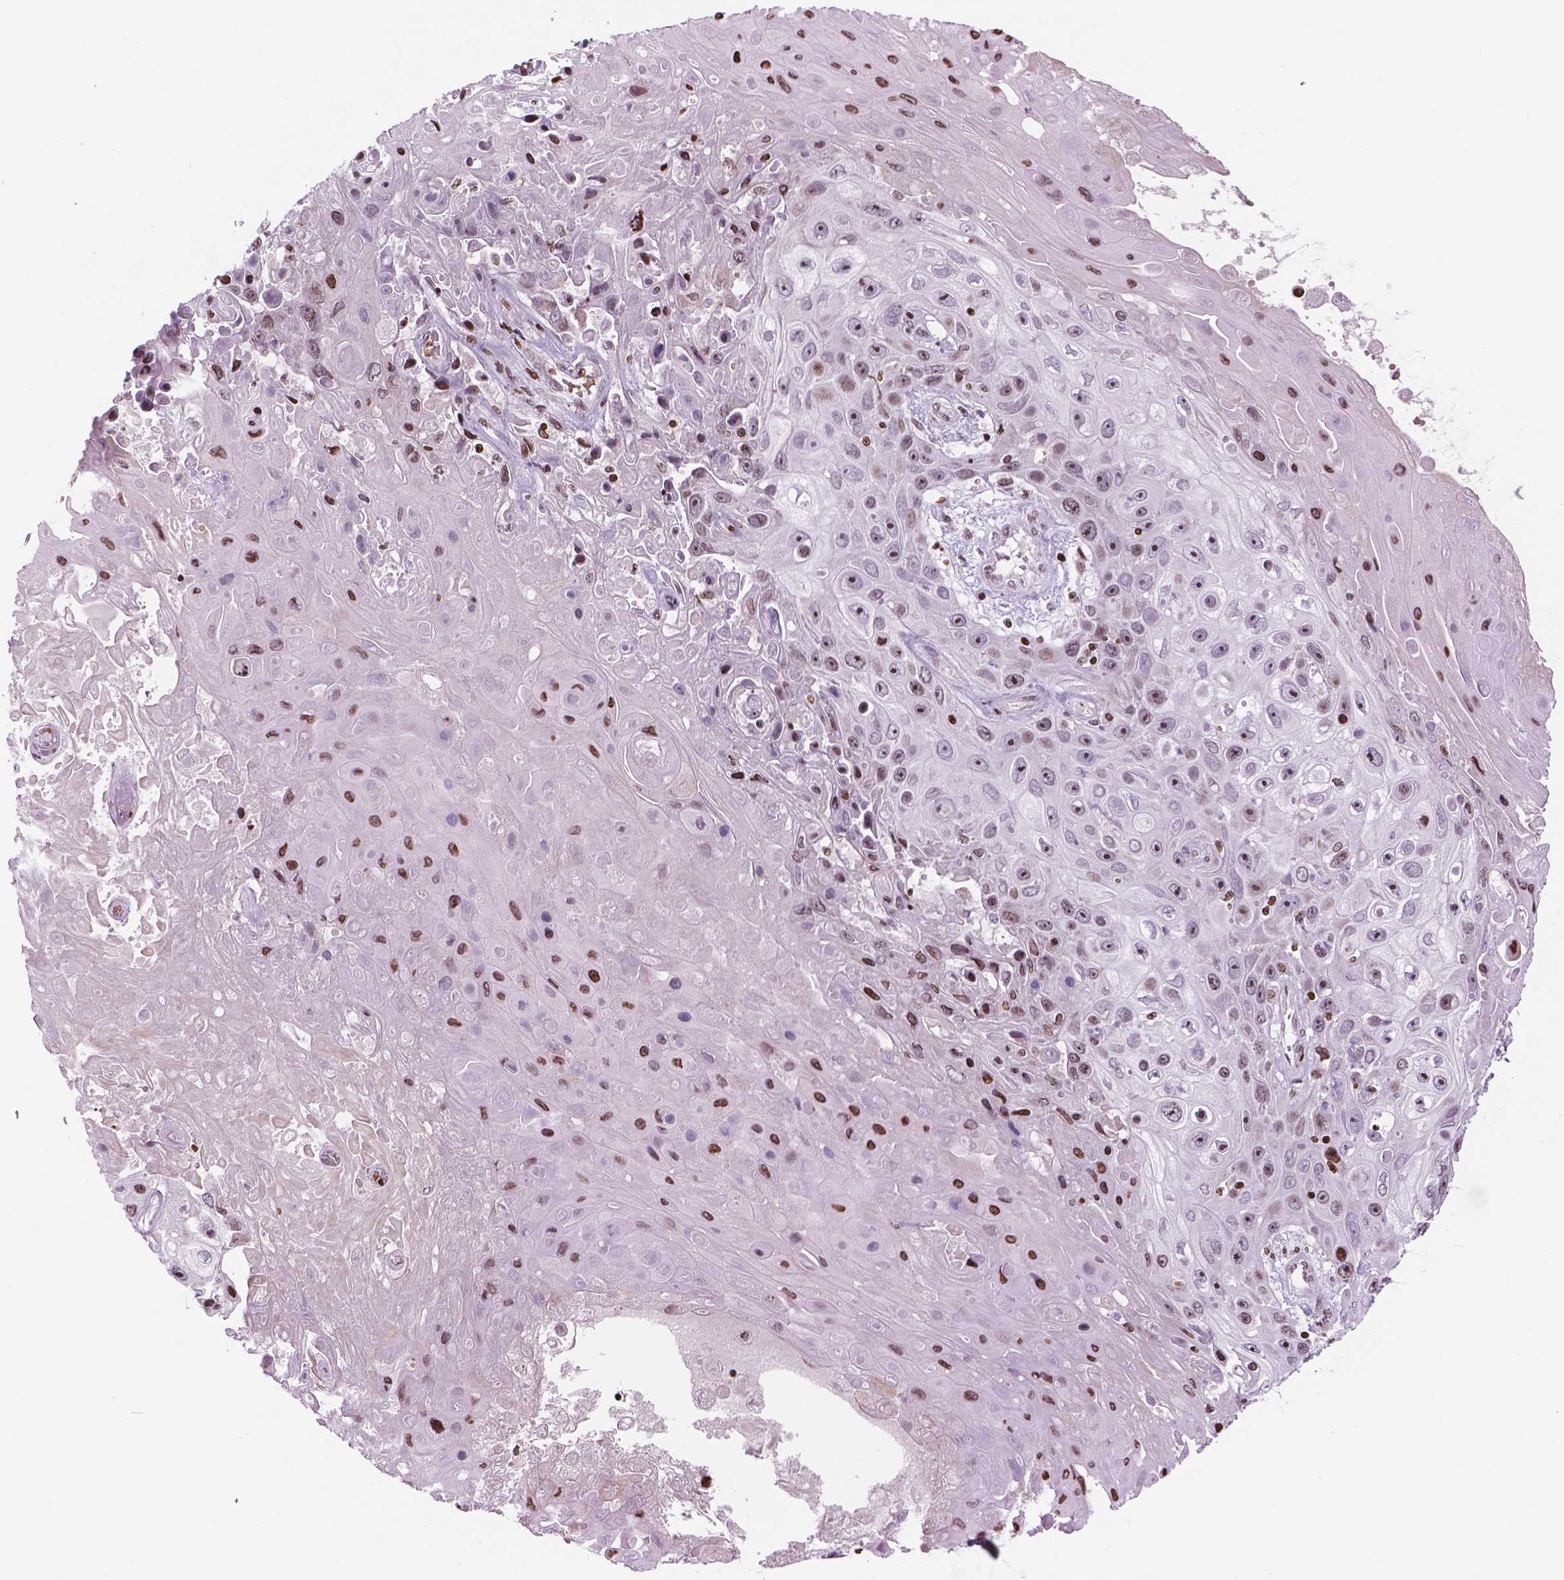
{"staining": {"intensity": "moderate", "quantity": ">75%", "location": "nuclear"}, "tissue": "skin cancer", "cell_type": "Tumor cells", "image_type": "cancer", "snomed": [{"axis": "morphology", "description": "Squamous cell carcinoma, NOS"}, {"axis": "topography", "description": "Skin"}], "caption": "This histopathology image shows immunohistochemistry staining of skin cancer, with medium moderate nuclear positivity in approximately >75% of tumor cells.", "gene": "PIP4K2A", "patient": {"sex": "male", "age": 82}}